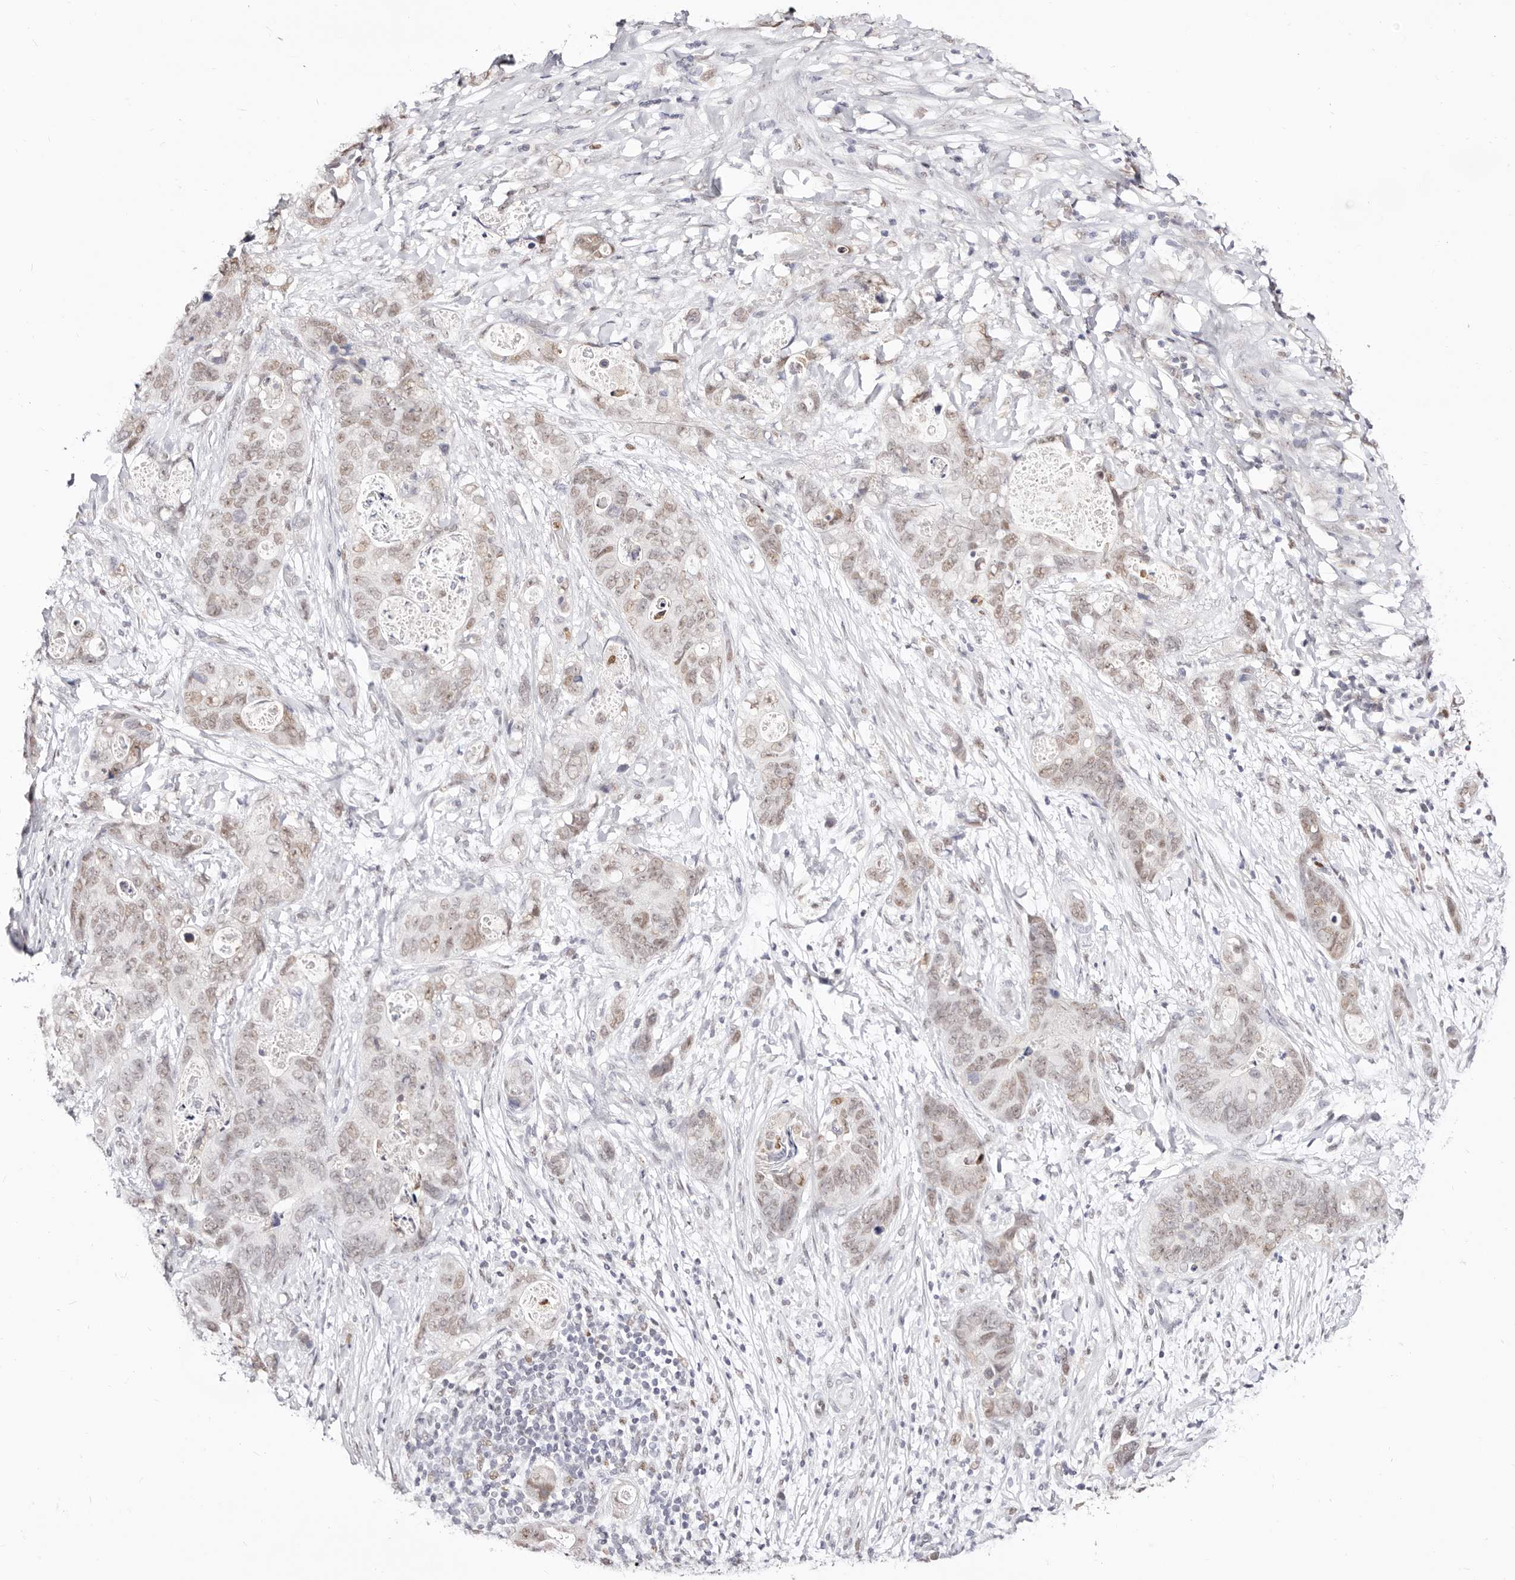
{"staining": {"intensity": "weak", "quantity": ">75%", "location": "nuclear"}, "tissue": "stomach cancer", "cell_type": "Tumor cells", "image_type": "cancer", "snomed": [{"axis": "morphology", "description": "Normal tissue, NOS"}, {"axis": "morphology", "description": "Adenocarcinoma, NOS"}, {"axis": "topography", "description": "Stomach"}], "caption": "Immunohistochemical staining of human stomach cancer (adenocarcinoma) demonstrates low levels of weak nuclear protein positivity in about >75% of tumor cells.", "gene": "TKT", "patient": {"sex": "female", "age": 89}}